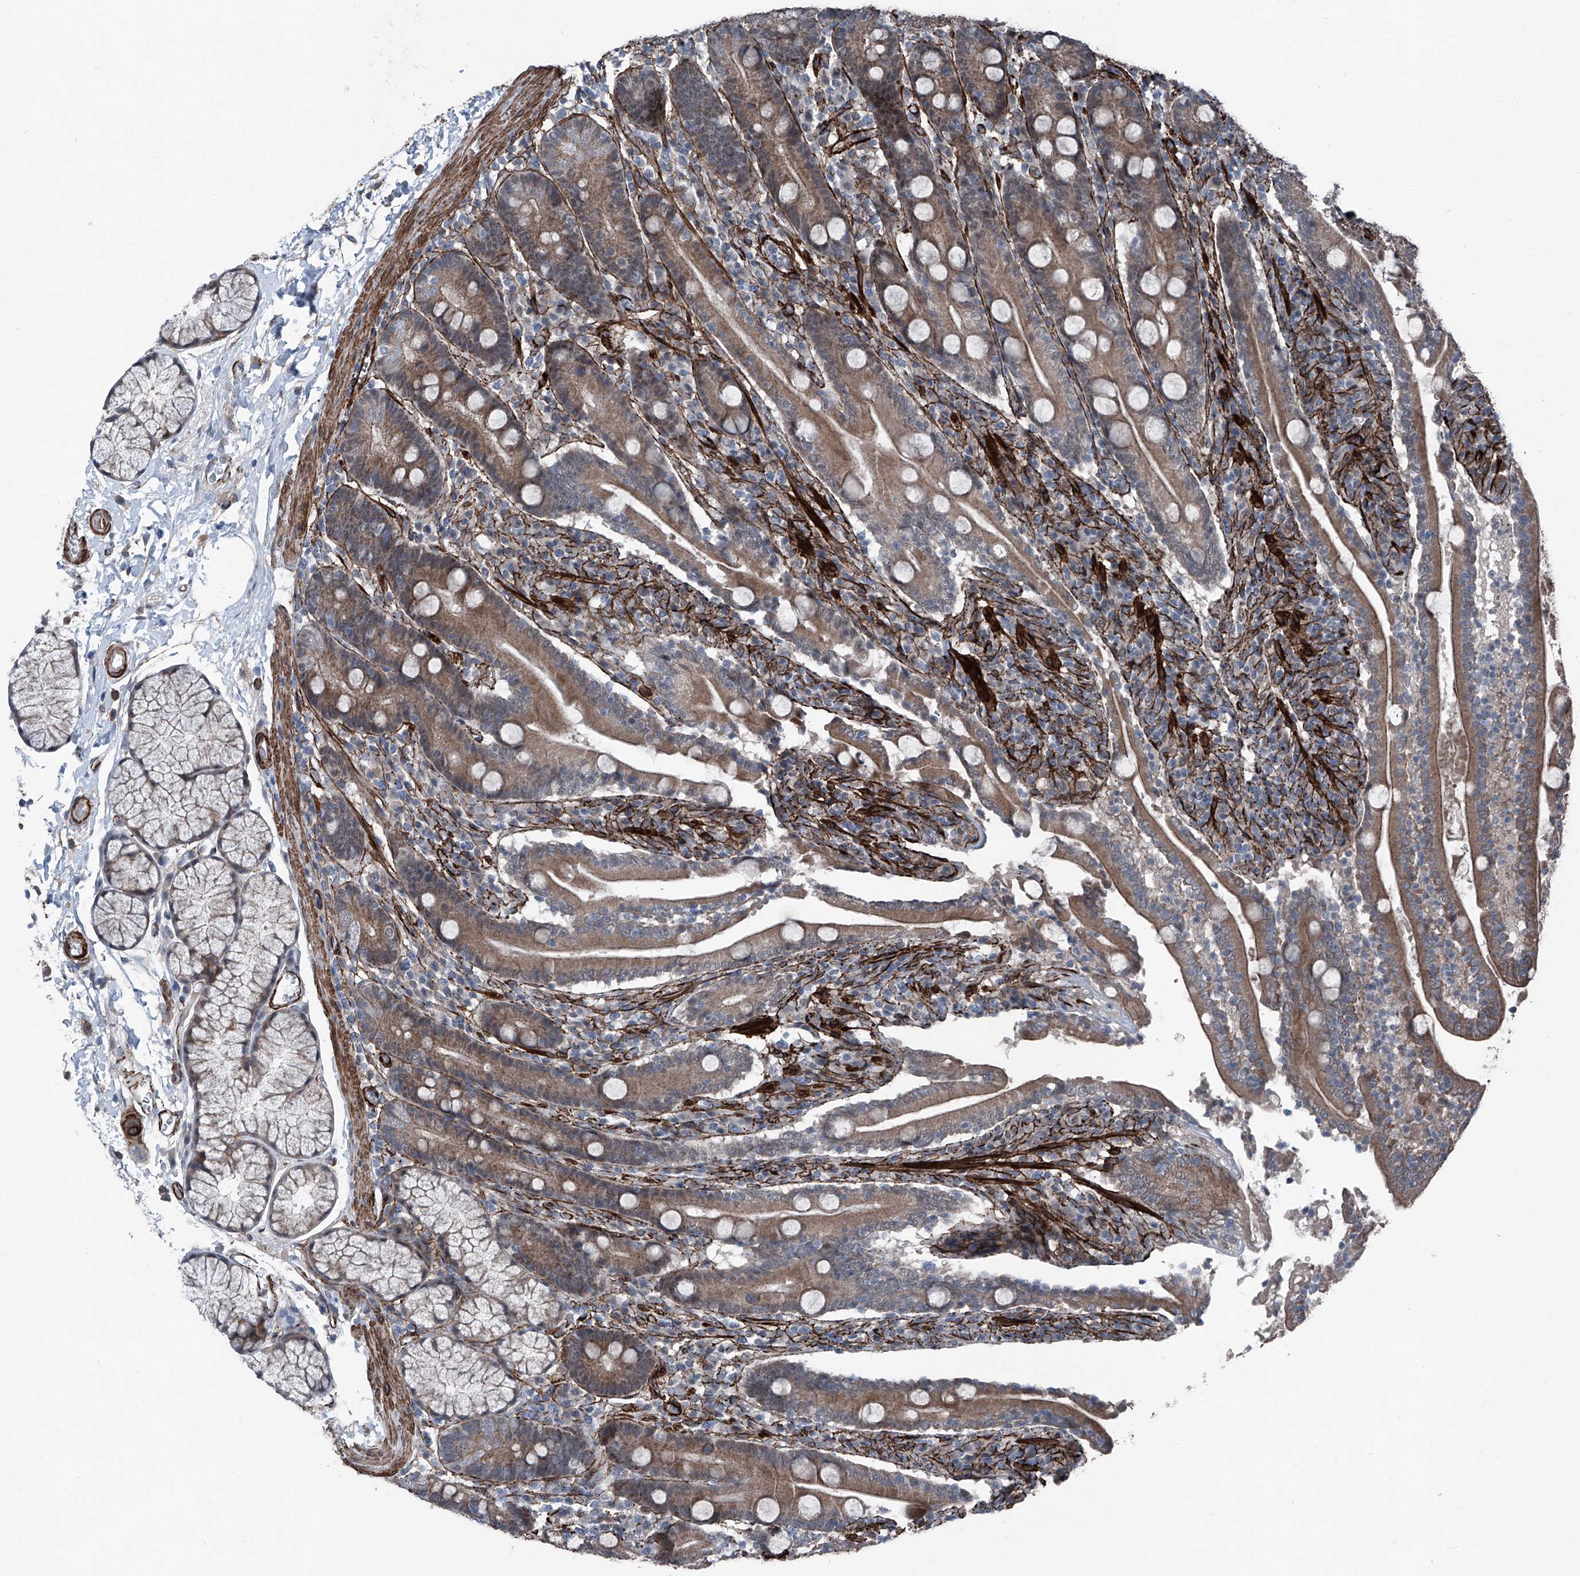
{"staining": {"intensity": "moderate", "quantity": ">75%", "location": "cytoplasmic/membranous,nuclear"}, "tissue": "duodenum", "cell_type": "Glandular cells", "image_type": "normal", "snomed": [{"axis": "morphology", "description": "Normal tissue, NOS"}, {"axis": "topography", "description": "Duodenum"}], "caption": "Immunohistochemistry photomicrograph of benign human duodenum stained for a protein (brown), which reveals medium levels of moderate cytoplasmic/membranous,nuclear expression in about >75% of glandular cells.", "gene": "COA7", "patient": {"sex": "male", "age": 35}}